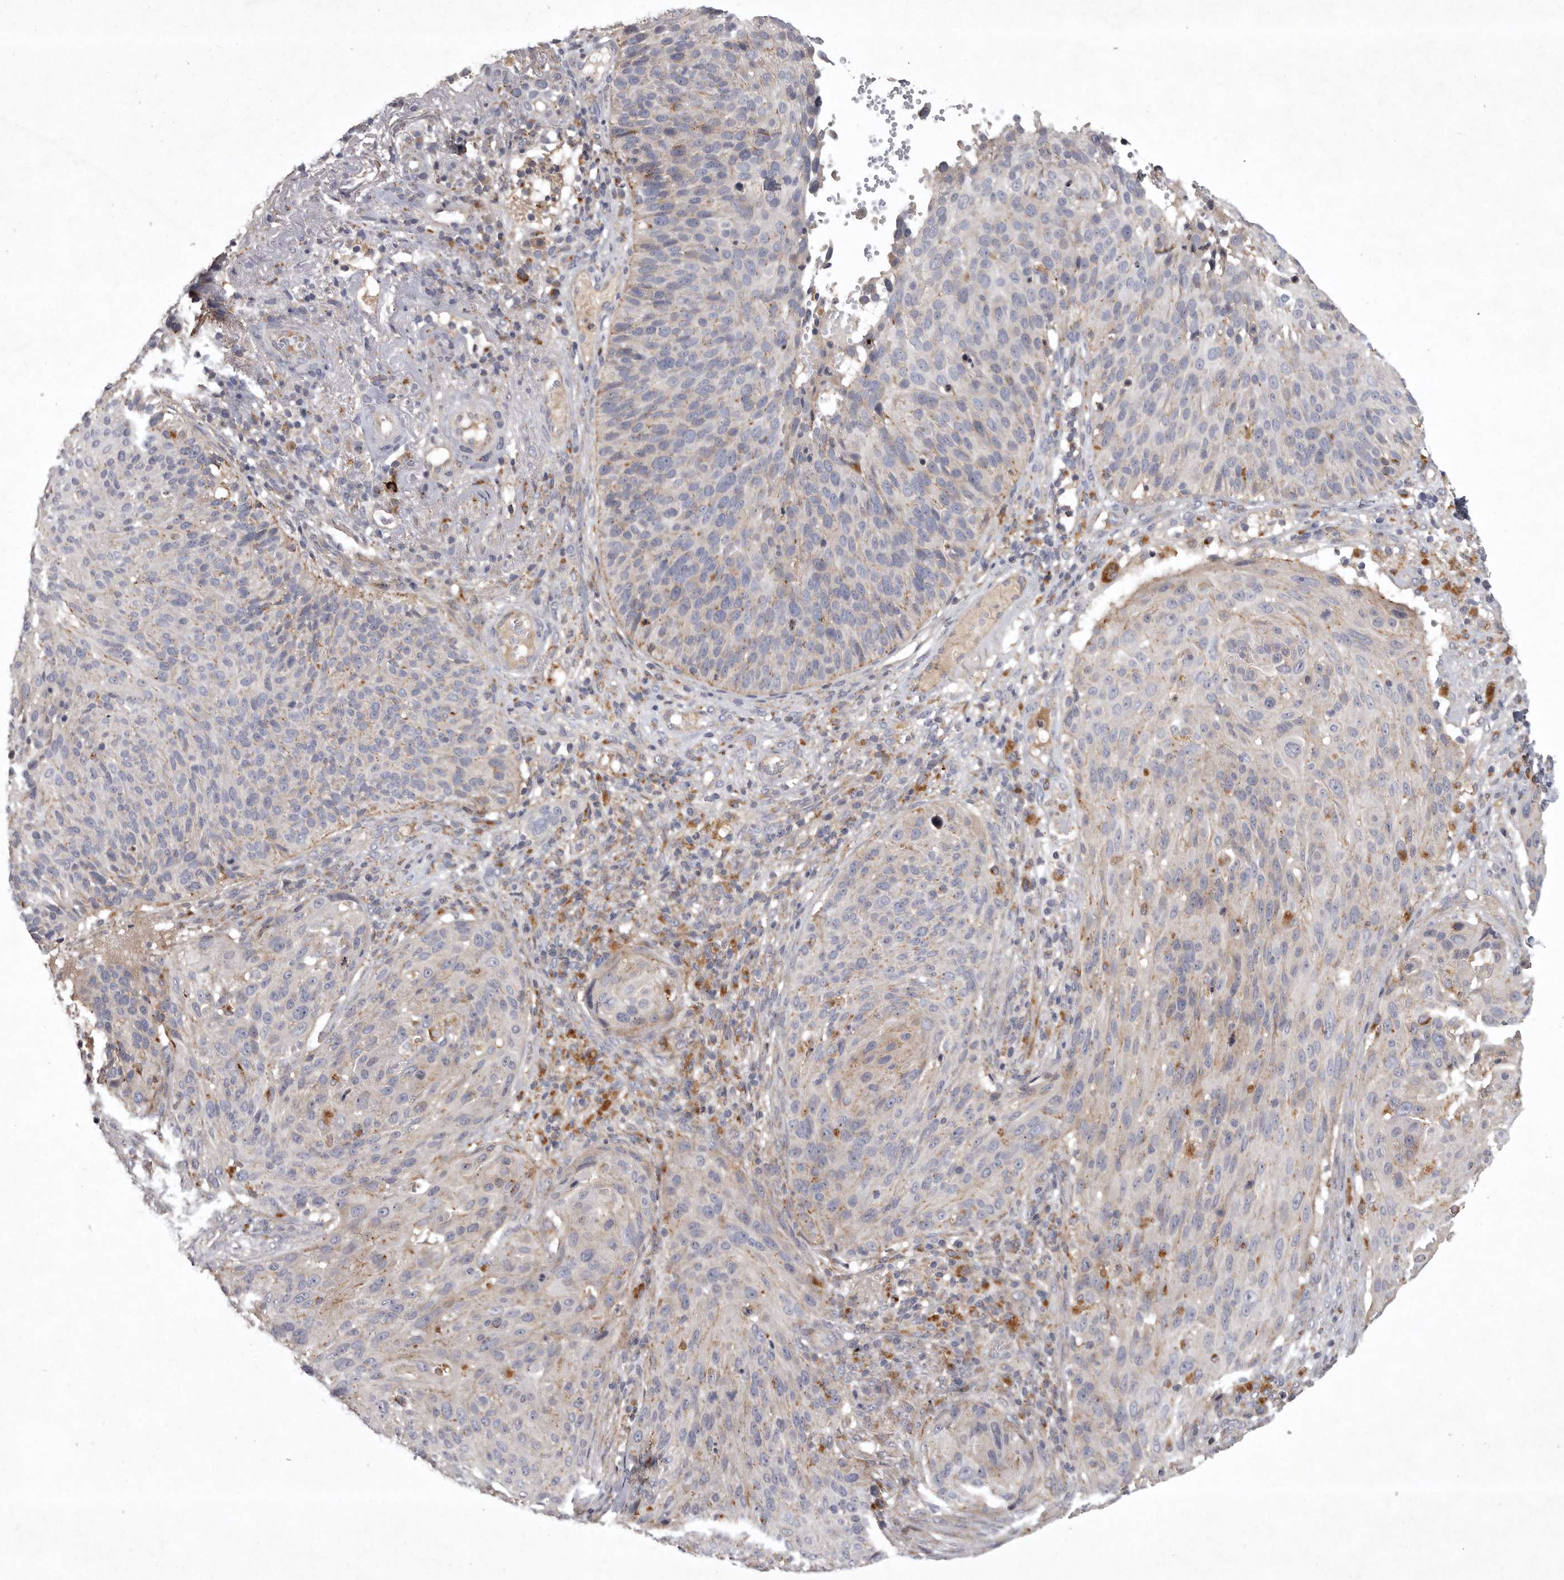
{"staining": {"intensity": "weak", "quantity": "<25%", "location": "cytoplasmic/membranous"}, "tissue": "cervical cancer", "cell_type": "Tumor cells", "image_type": "cancer", "snomed": [{"axis": "morphology", "description": "Squamous cell carcinoma, NOS"}, {"axis": "topography", "description": "Cervix"}], "caption": "This micrograph is of cervical squamous cell carcinoma stained with immunohistochemistry (IHC) to label a protein in brown with the nuclei are counter-stained blue. There is no staining in tumor cells.", "gene": "LAMTOR3", "patient": {"sex": "female", "age": 74}}